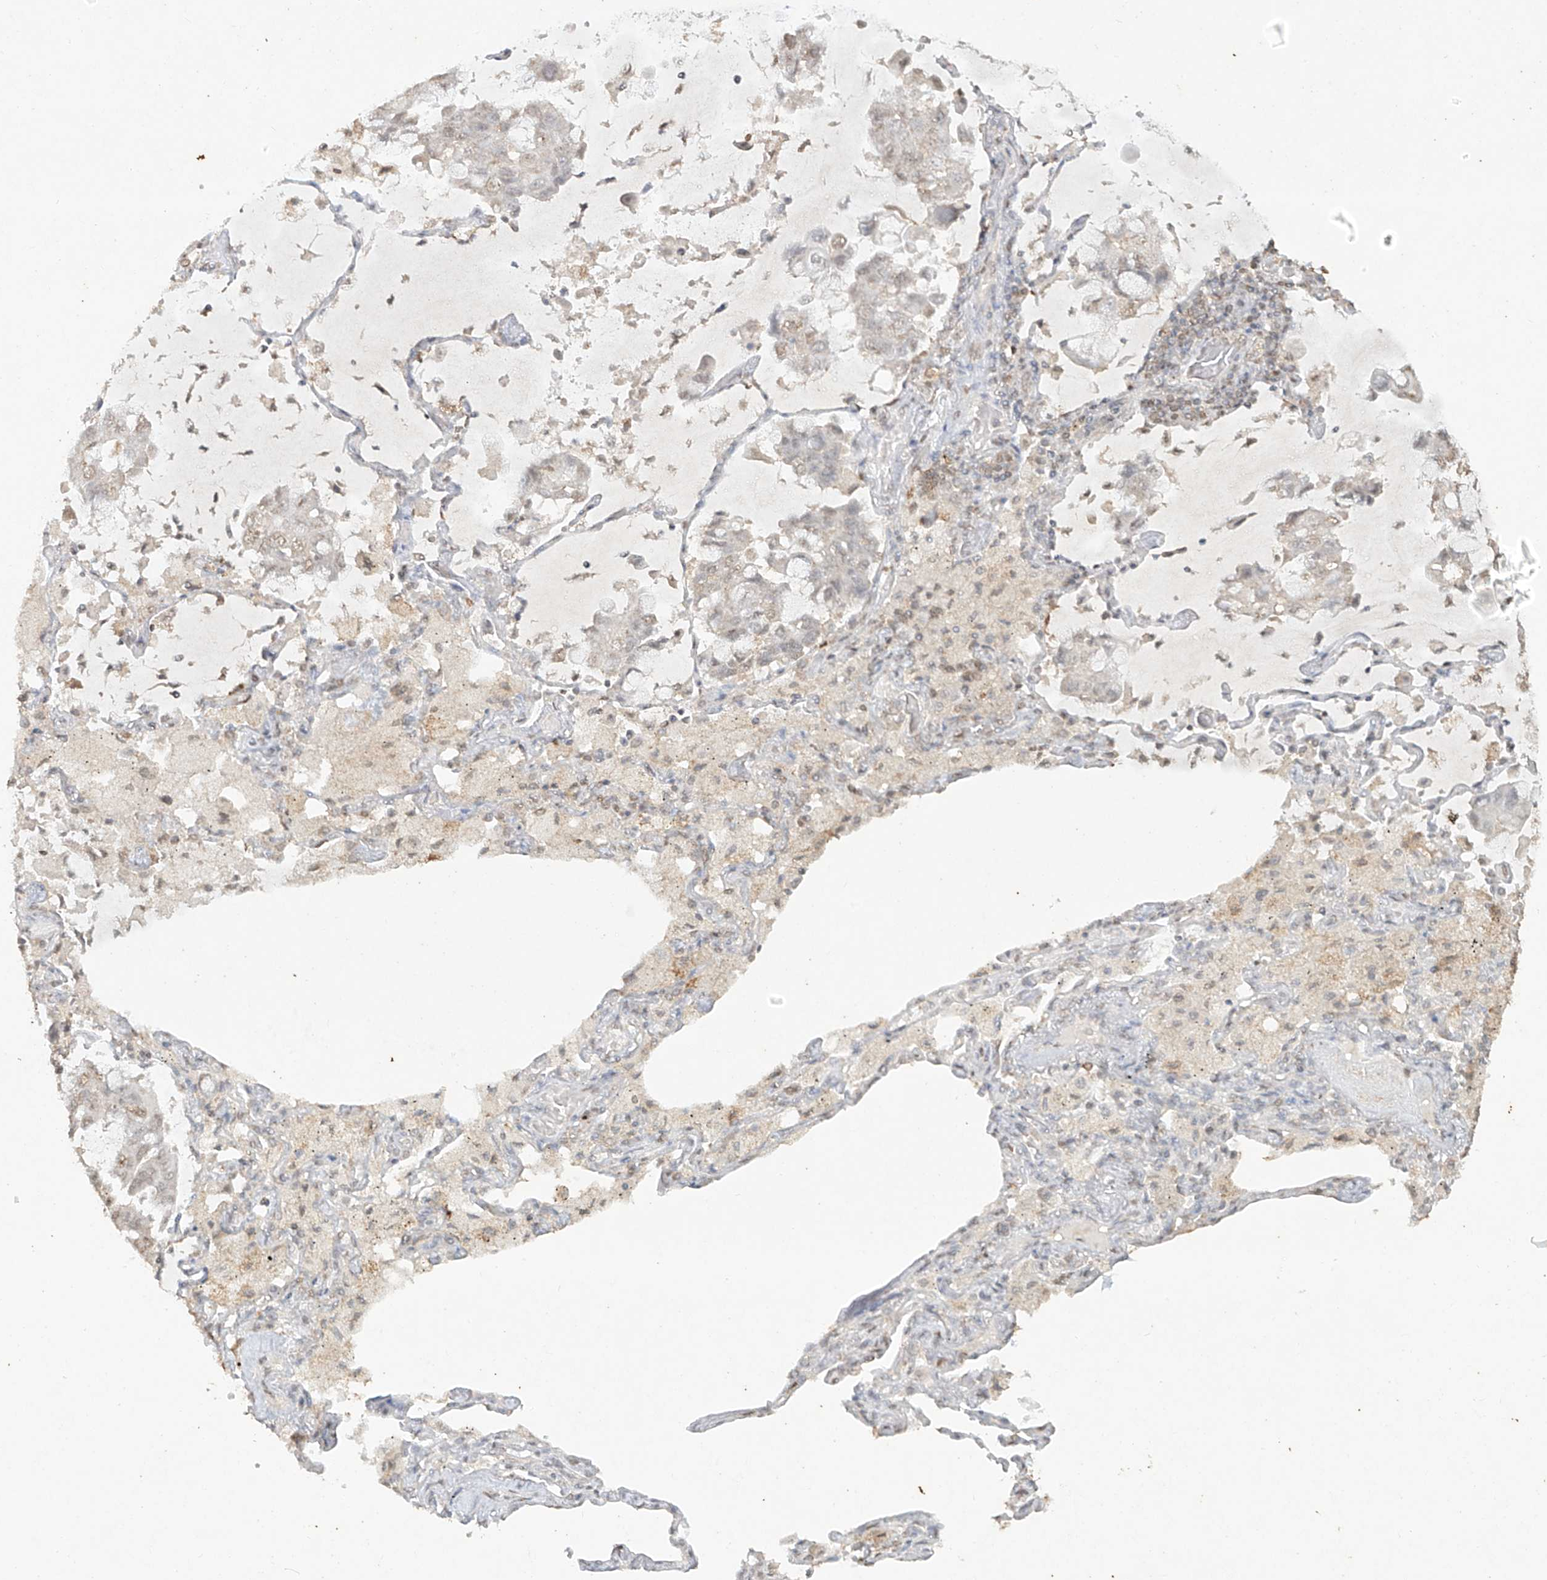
{"staining": {"intensity": "weak", "quantity": "<25%", "location": "nuclear"}, "tissue": "lung cancer", "cell_type": "Tumor cells", "image_type": "cancer", "snomed": [{"axis": "morphology", "description": "Adenocarcinoma, NOS"}, {"axis": "topography", "description": "Lung"}], "caption": "High magnification brightfield microscopy of lung cancer (adenocarcinoma) stained with DAB (brown) and counterstained with hematoxylin (blue): tumor cells show no significant staining.", "gene": "TIGAR", "patient": {"sex": "male", "age": 64}}